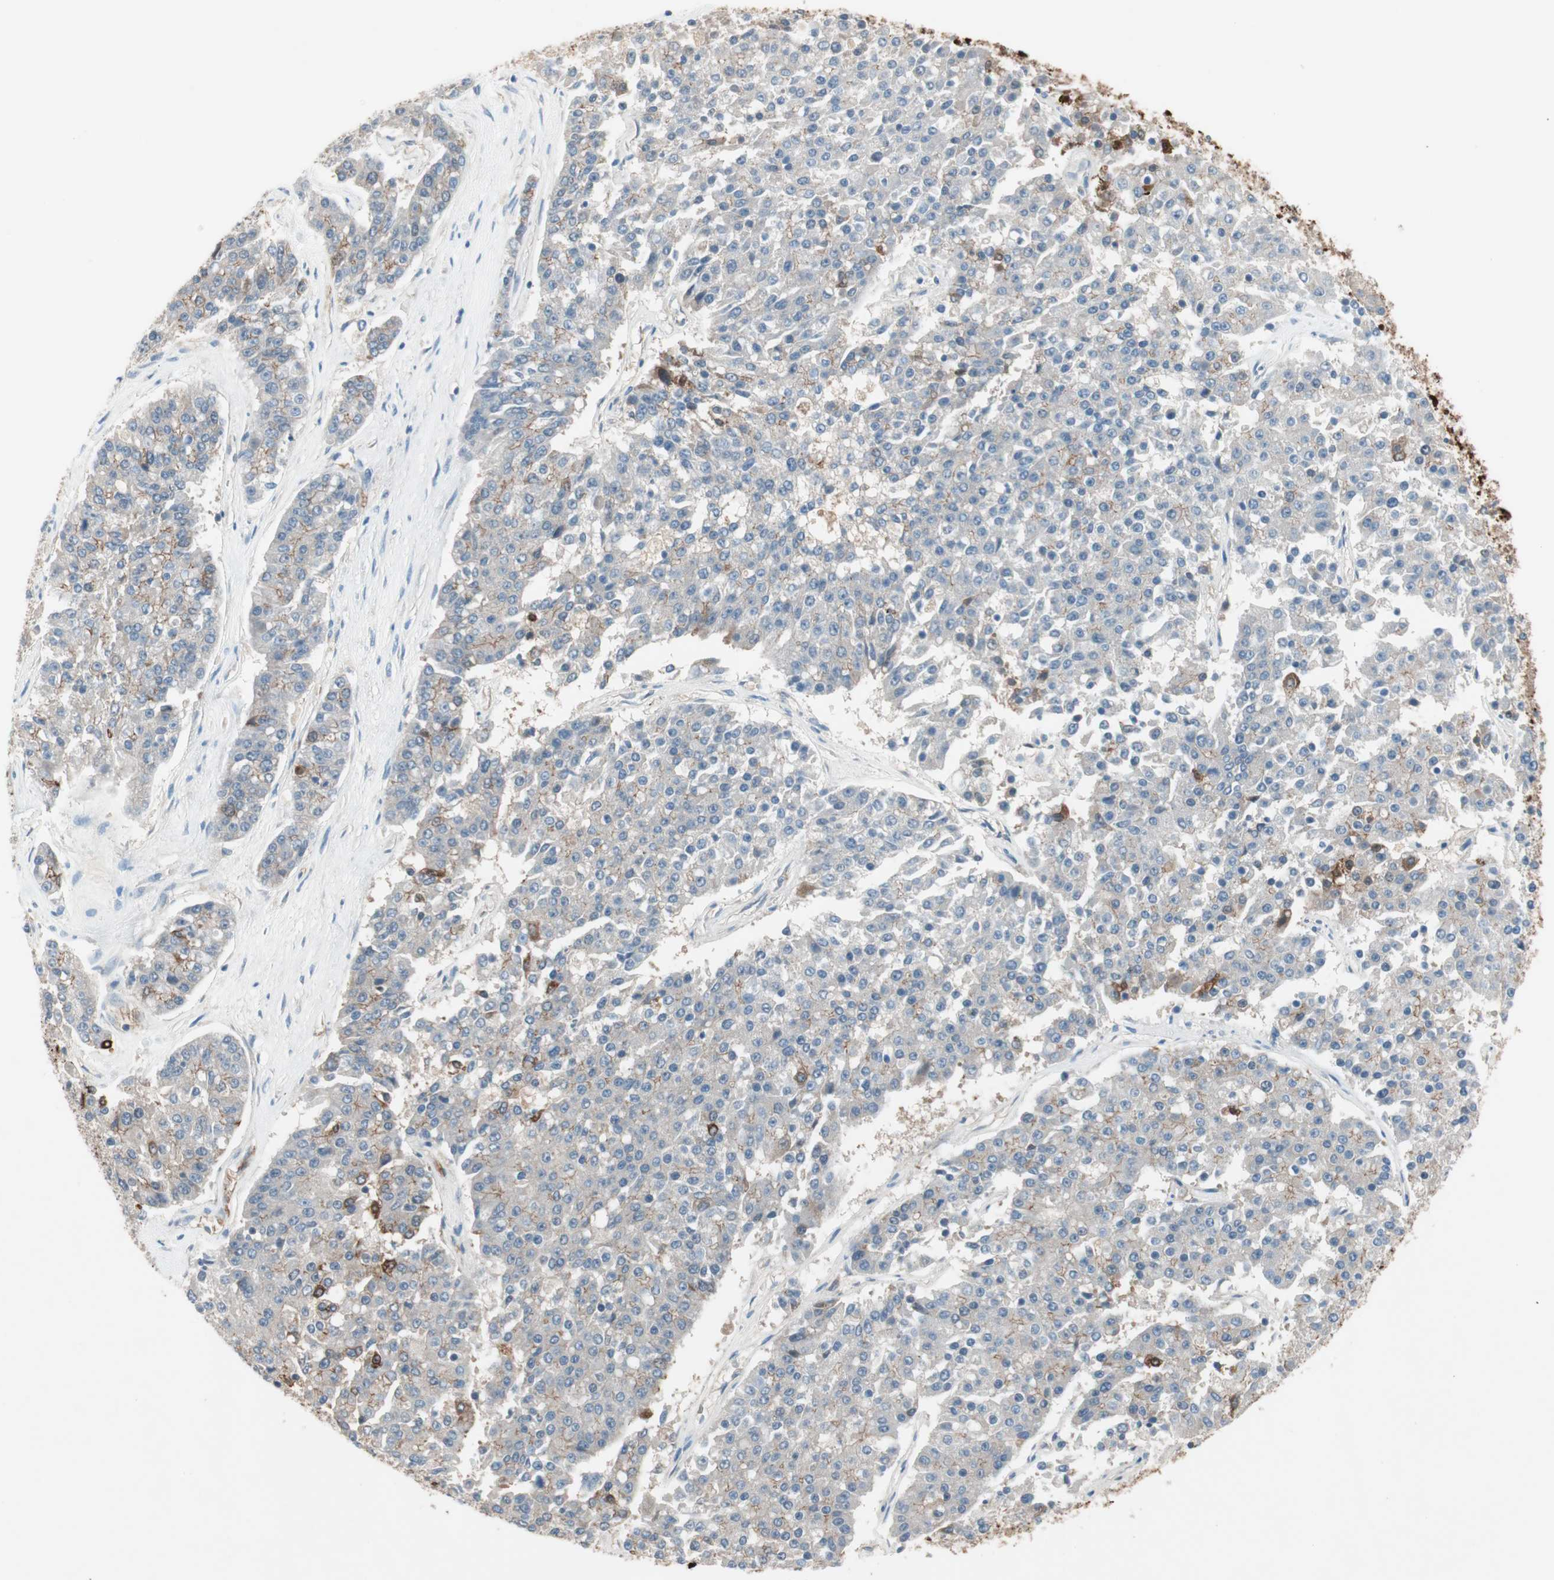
{"staining": {"intensity": "negative", "quantity": "none", "location": "none"}, "tissue": "pancreatic cancer", "cell_type": "Tumor cells", "image_type": "cancer", "snomed": [{"axis": "morphology", "description": "Adenocarcinoma, NOS"}, {"axis": "topography", "description": "Pancreas"}], "caption": "This is an immunohistochemistry (IHC) image of pancreatic adenocarcinoma. There is no positivity in tumor cells.", "gene": "GLUL", "patient": {"sex": "male", "age": 50}}